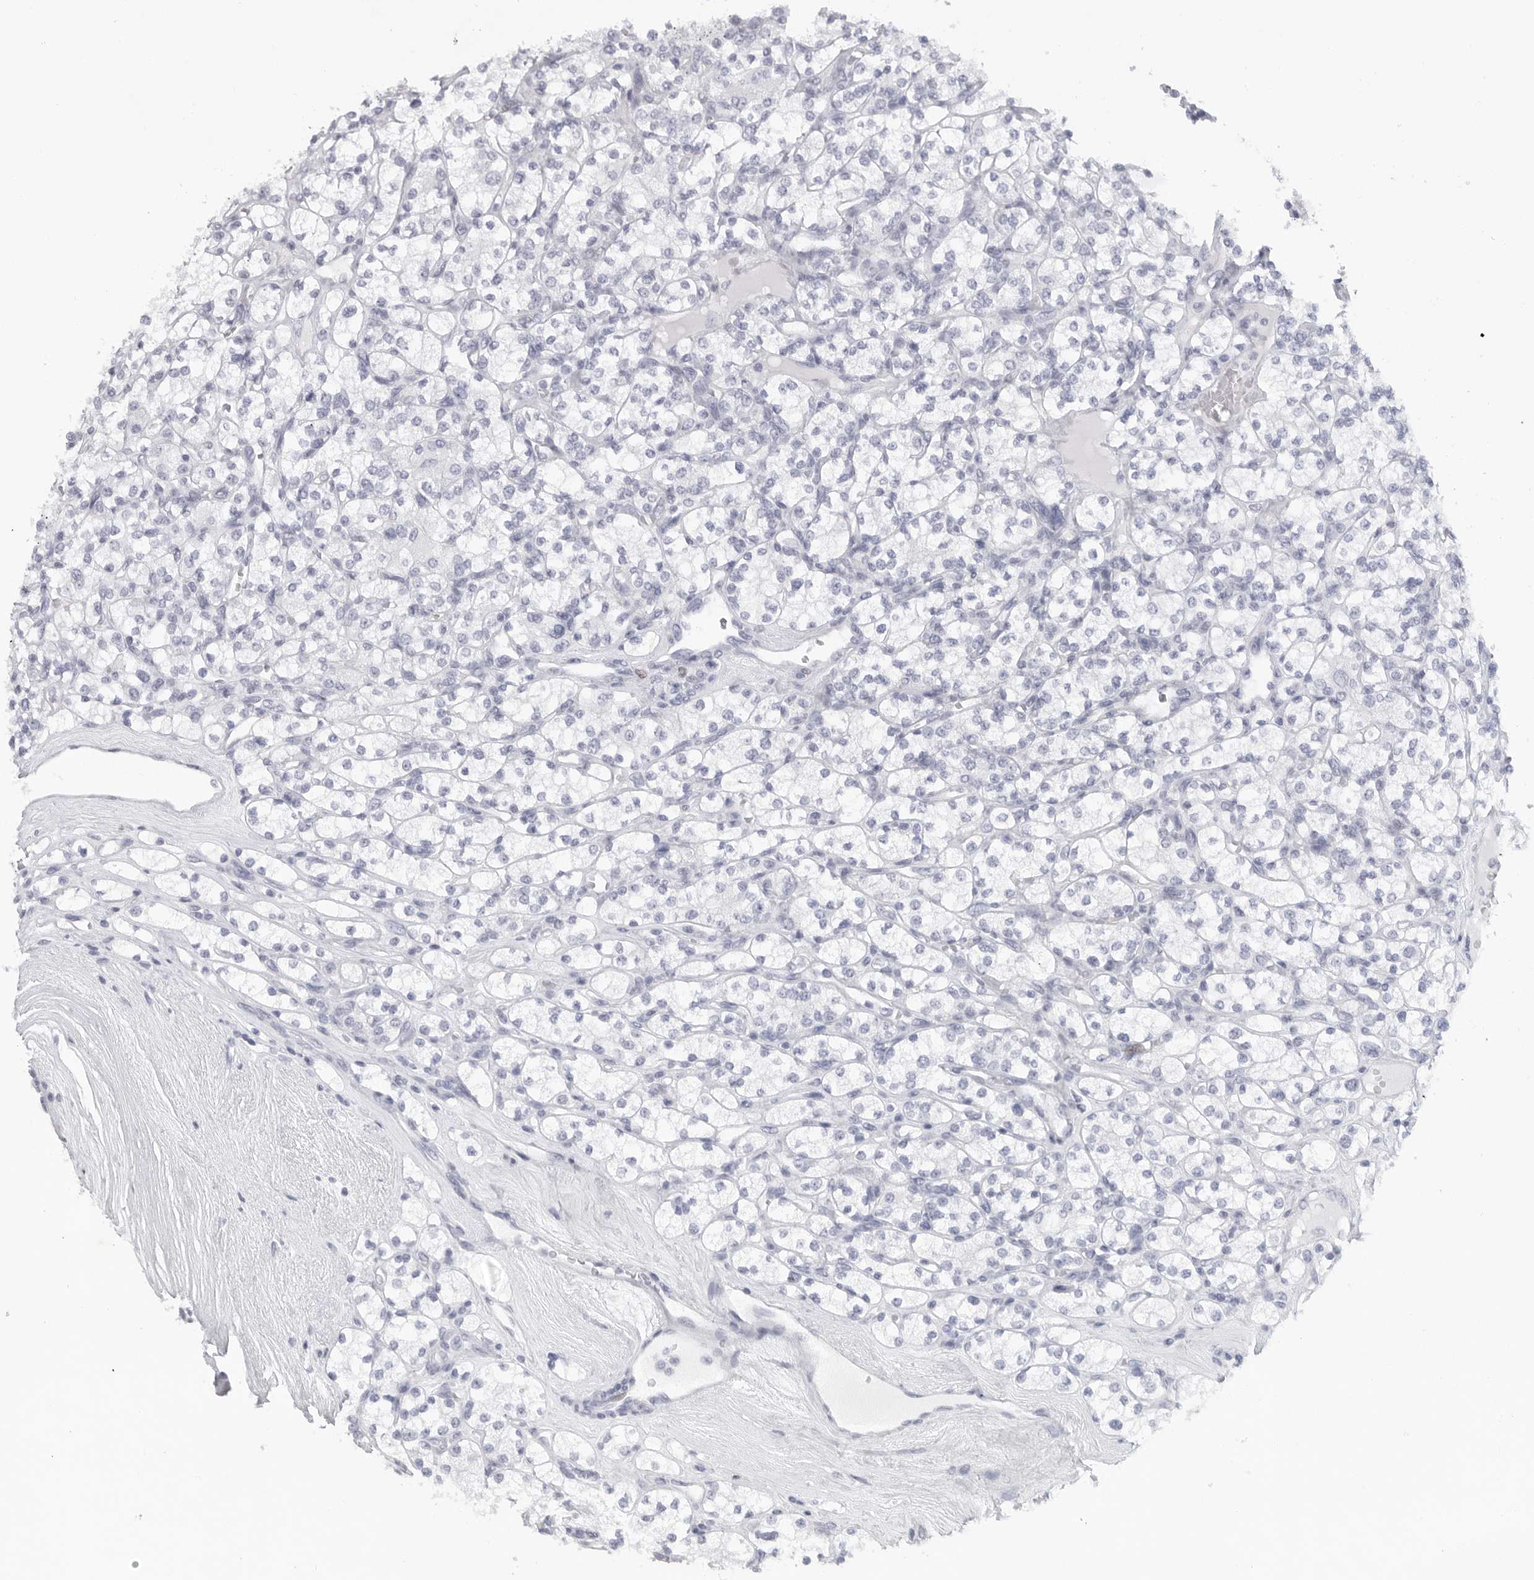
{"staining": {"intensity": "negative", "quantity": "none", "location": "none"}, "tissue": "renal cancer", "cell_type": "Tumor cells", "image_type": "cancer", "snomed": [{"axis": "morphology", "description": "Adenocarcinoma, NOS"}, {"axis": "topography", "description": "Kidney"}], "caption": "Protein analysis of renal cancer (adenocarcinoma) exhibits no significant expression in tumor cells. (DAB (3,3'-diaminobenzidine) immunohistochemistry (IHC) with hematoxylin counter stain).", "gene": "TNR", "patient": {"sex": "male", "age": 77}}